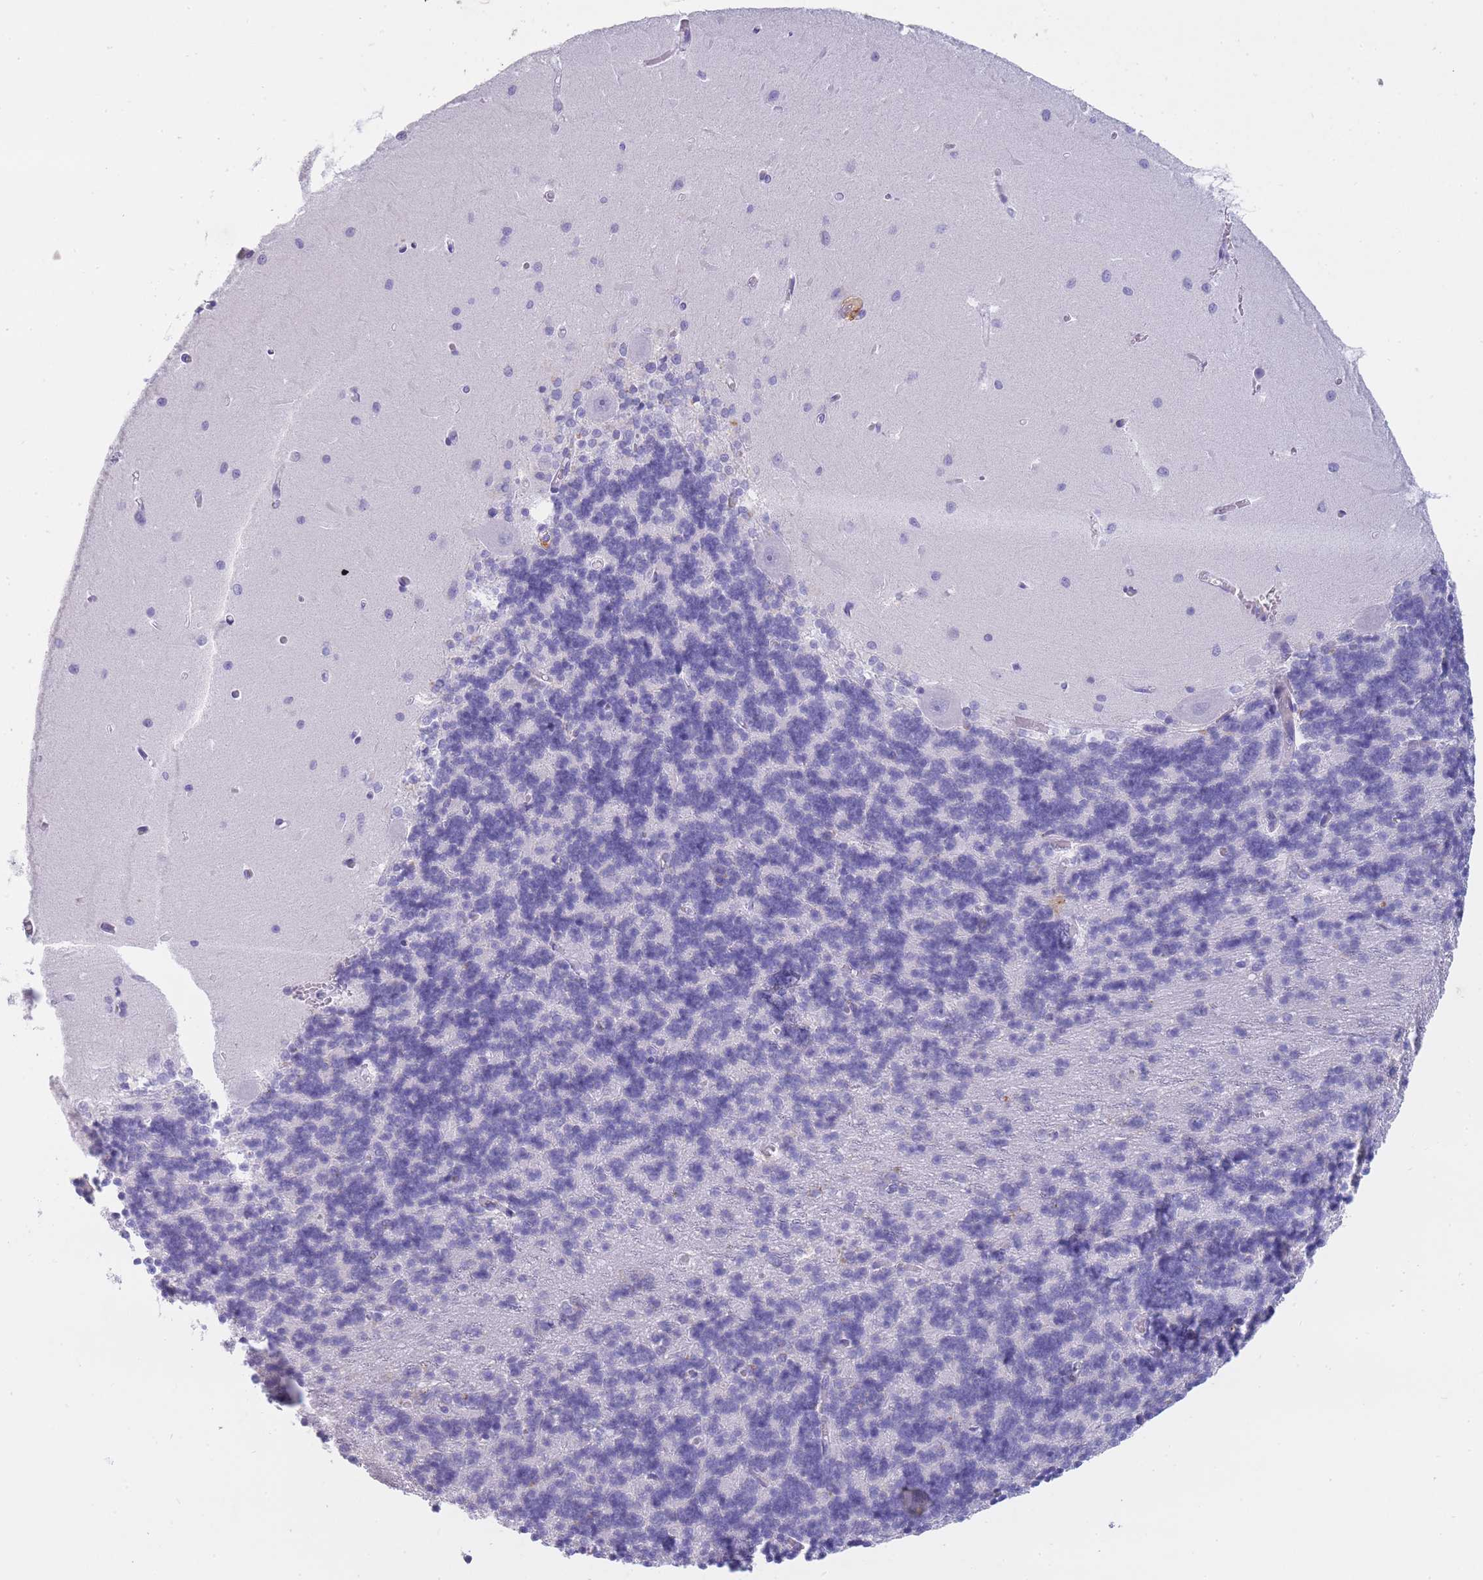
{"staining": {"intensity": "negative", "quantity": "none", "location": "none"}, "tissue": "cerebellum", "cell_type": "Cells in granular layer", "image_type": "normal", "snomed": [{"axis": "morphology", "description": "Normal tissue, NOS"}, {"axis": "topography", "description": "Cerebellum"}], "caption": "A high-resolution photomicrograph shows immunohistochemistry staining of benign cerebellum, which reveals no significant positivity in cells in granular layer.", "gene": "GAA", "patient": {"sex": "male", "age": 37}}